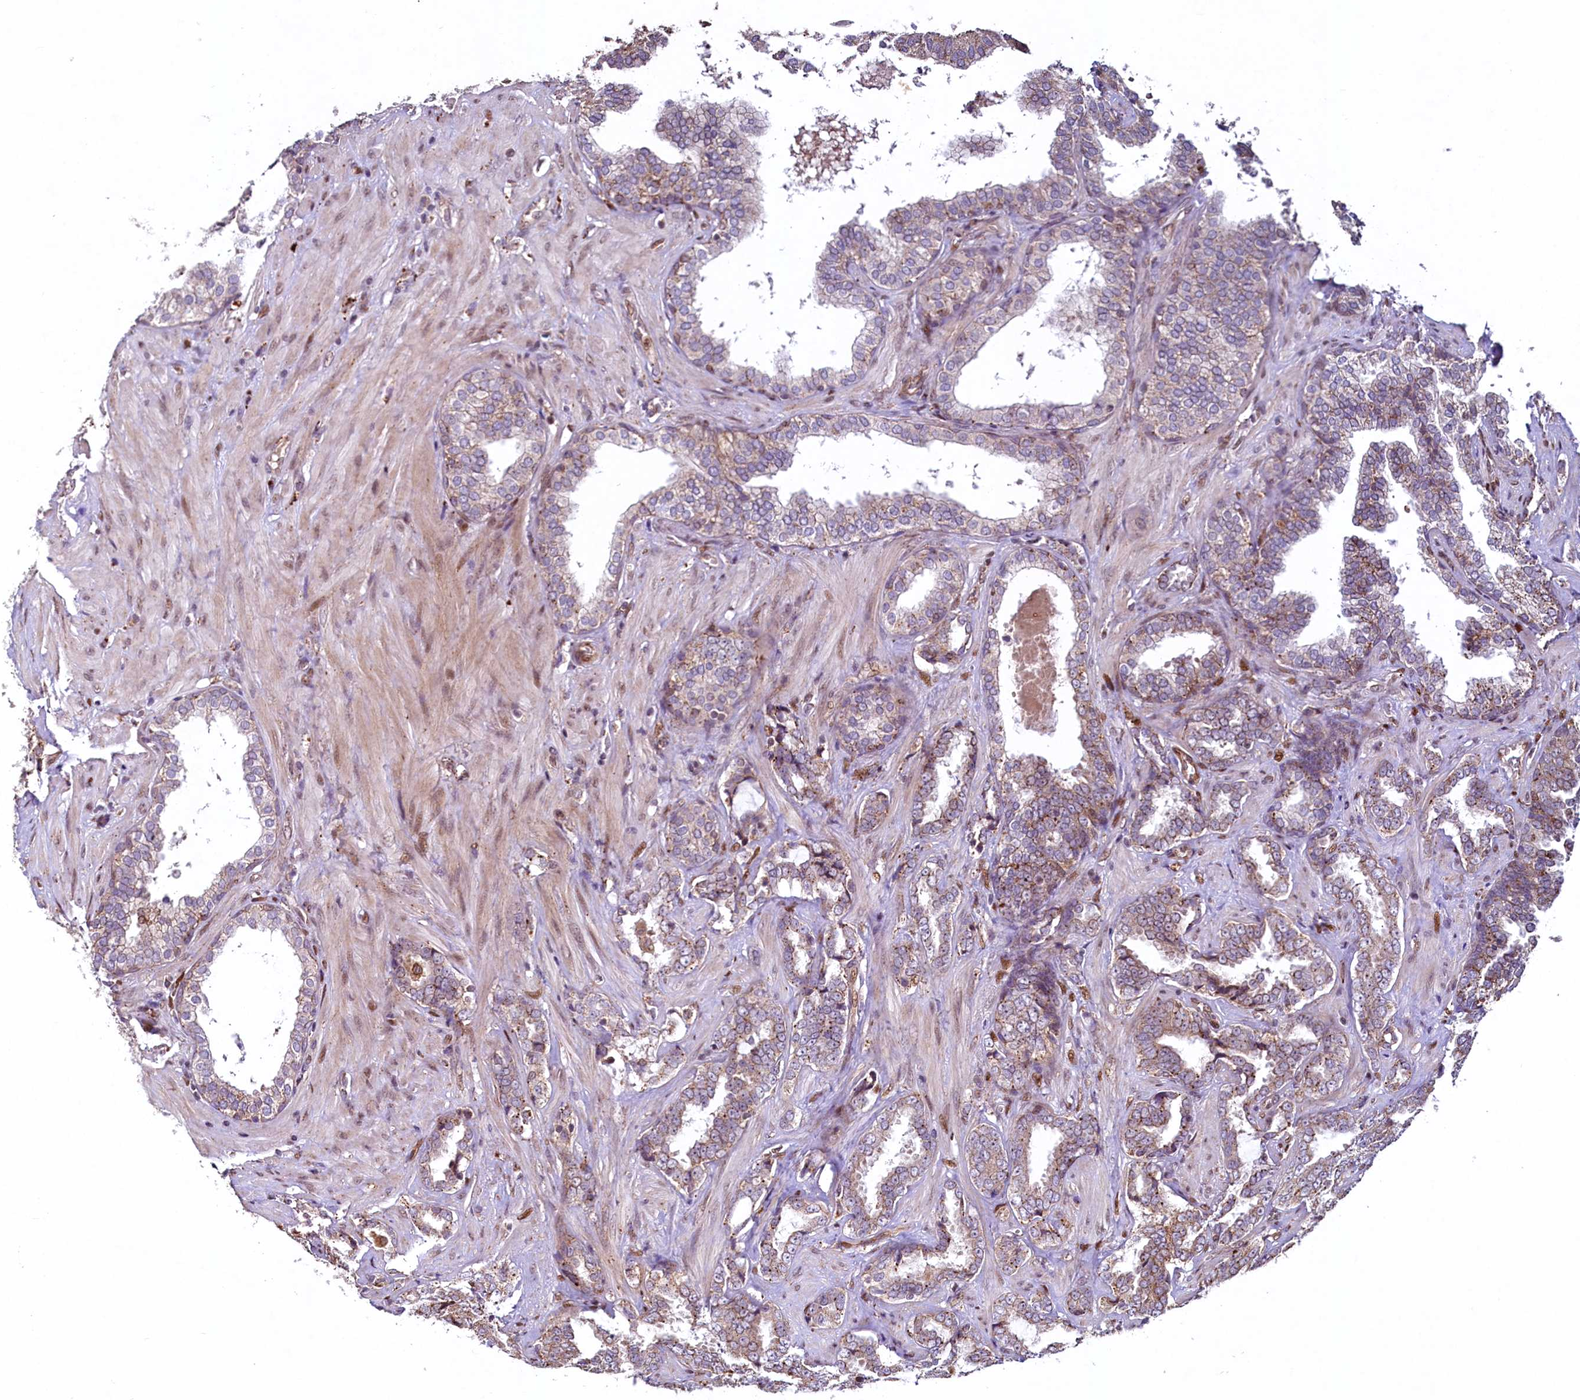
{"staining": {"intensity": "weak", "quantity": "25%-75%", "location": "cytoplasmic/membranous"}, "tissue": "prostate cancer", "cell_type": "Tumor cells", "image_type": "cancer", "snomed": [{"axis": "morphology", "description": "Adenocarcinoma, High grade"}, {"axis": "topography", "description": "Prostate and seminal vesicle, NOS"}], "caption": "High-magnification brightfield microscopy of prostate high-grade adenocarcinoma stained with DAB (3,3'-diaminobenzidine) (brown) and counterstained with hematoxylin (blue). tumor cells exhibit weak cytoplasmic/membranous positivity is appreciated in about25%-75% of cells.", "gene": "ZNF577", "patient": {"sex": "male", "age": 67}}